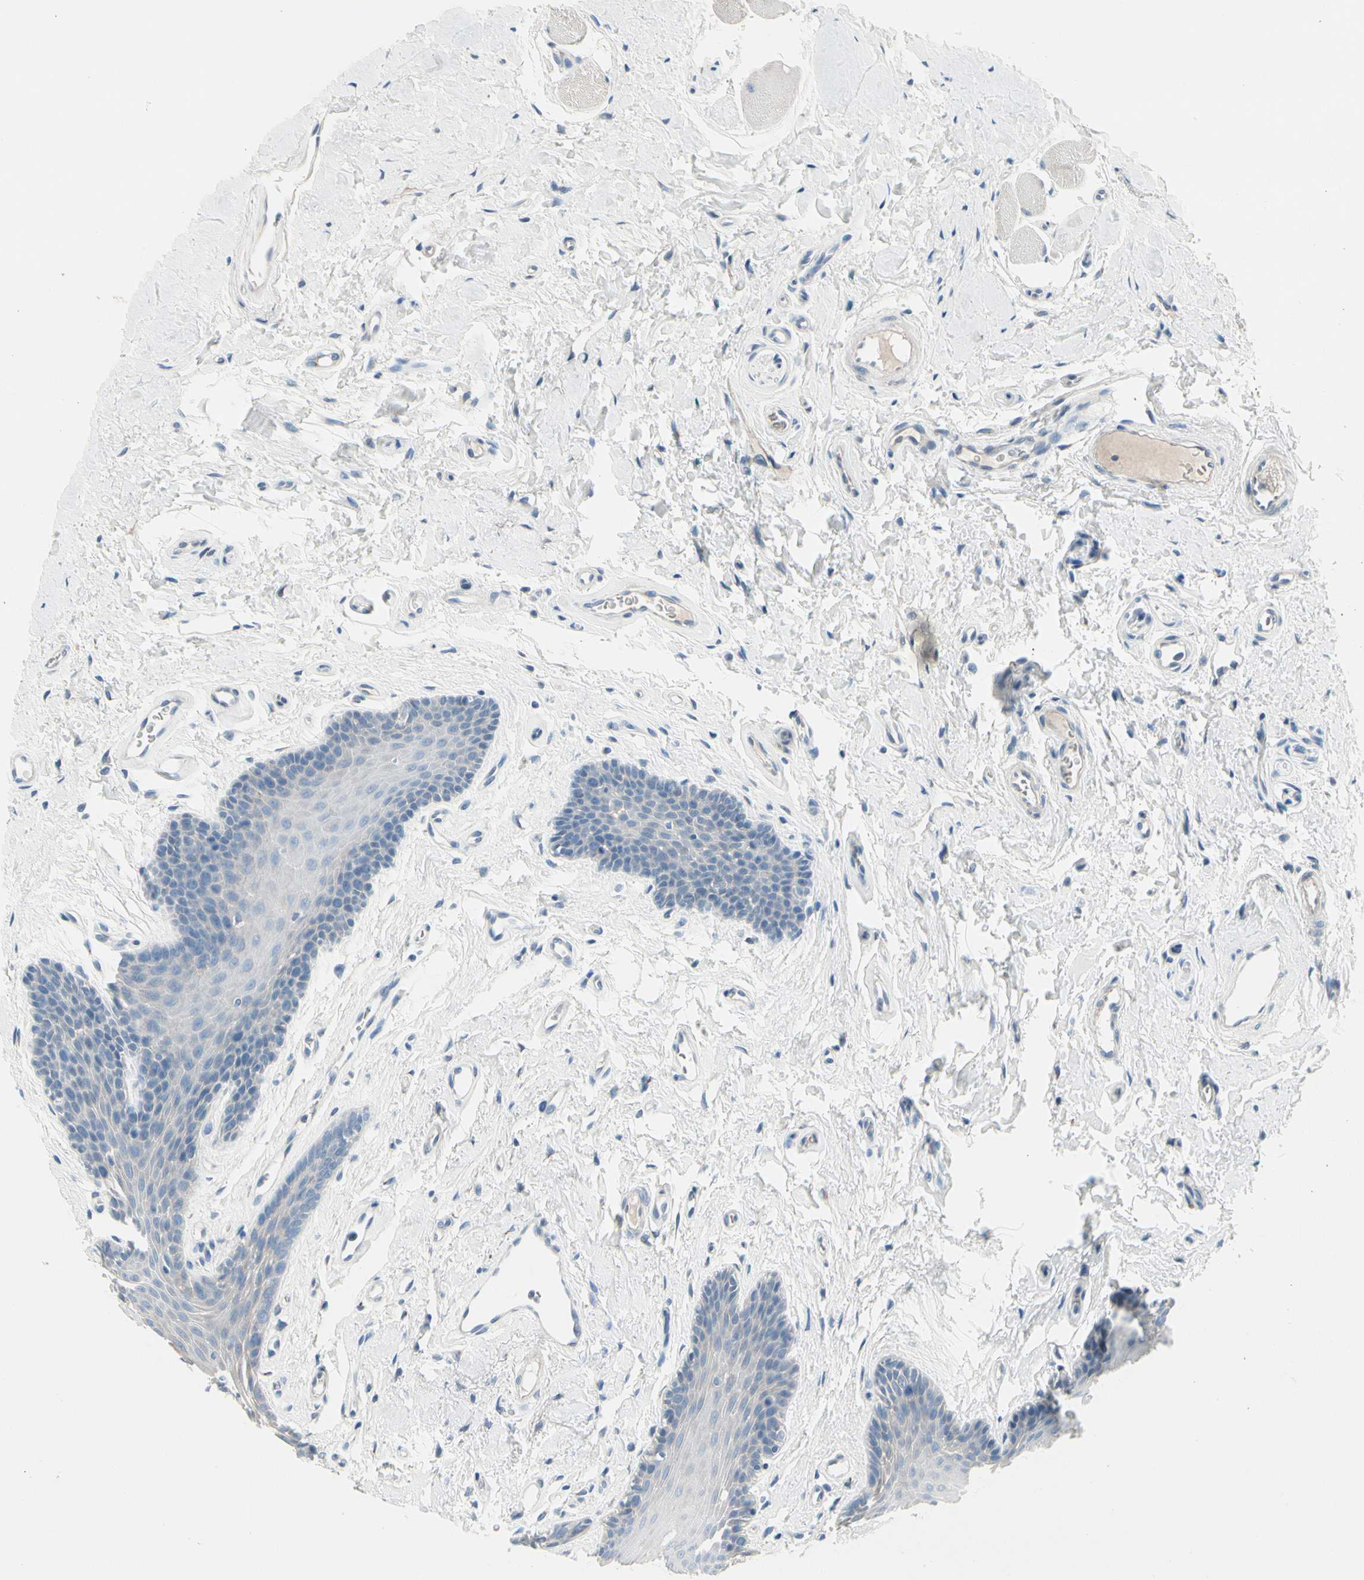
{"staining": {"intensity": "negative", "quantity": "none", "location": "none"}, "tissue": "oral mucosa", "cell_type": "Squamous epithelial cells", "image_type": "normal", "snomed": [{"axis": "morphology", "description": "Normal tissue, NOS"}, {"axis": "topography", "description": "Oral tissue"}], "caption": "Immunohistochemistry (IHC) image of unremarkable oral mucosa stained for a protein (brown), which reveals no staining in squamous epithelial cells.", "gene": "PGR", "patient": {"sex": "male", "age": 62}}